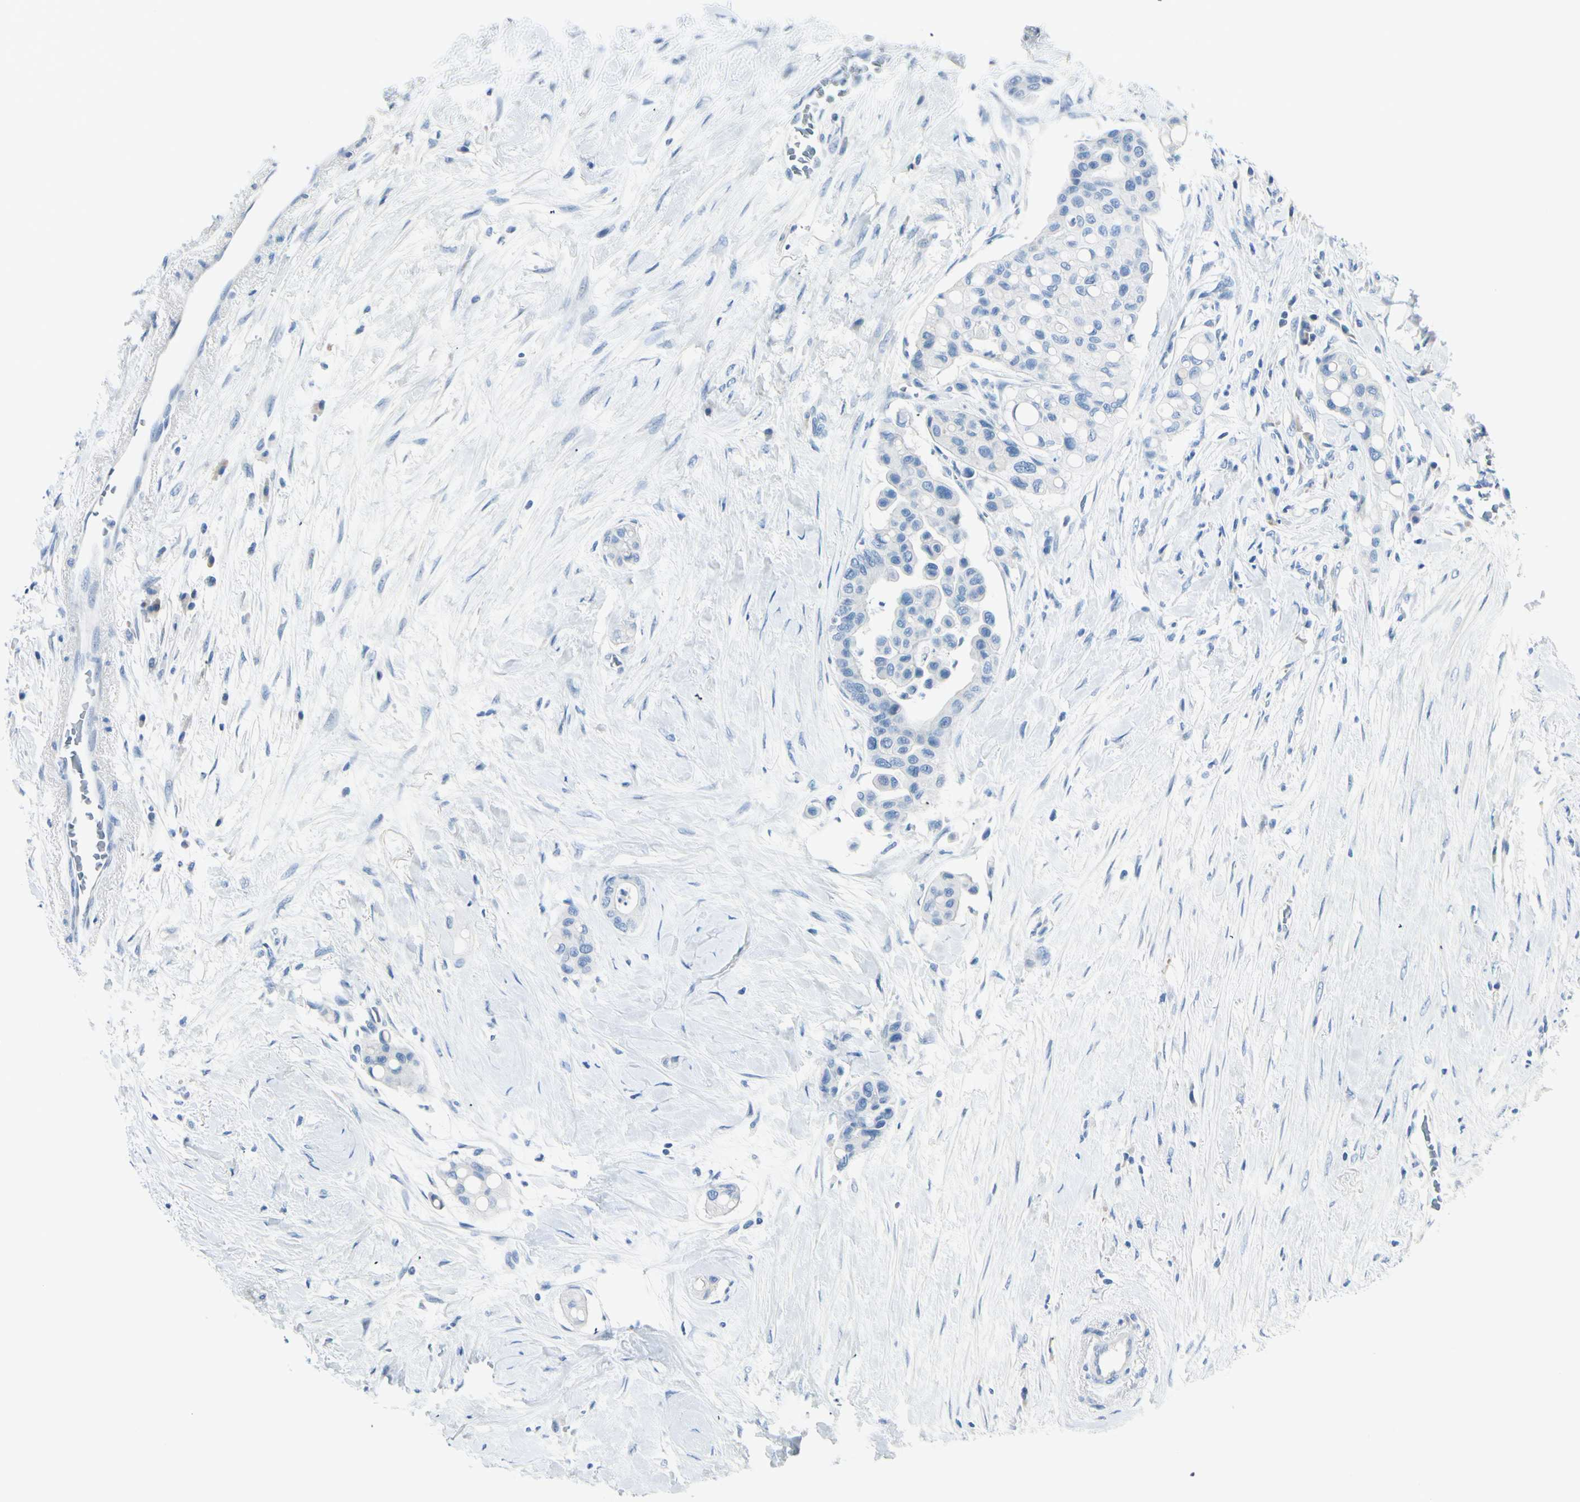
{"staining": {"intensity": "negative", "quantity": "none", "location": "none"}, "tissue": "colorectal cancer", "cell_type": "Tumor cells", "image_type": "cancer", "snomed": [{"axis": "morphology", "description": "Normal tissue, NOS"}, {"axis": "morphology", "description": "Adenocarcinoma, NOS"}, {"axis": "topography", "description": "Colon"}], "caption": "A micrograph of colorectal cancer (adenocarcinoma) stained for a protein shows no brown staining in tumor cells.", "gene": "PEBP1", "patient": {"sex": "male", "age": 82}}